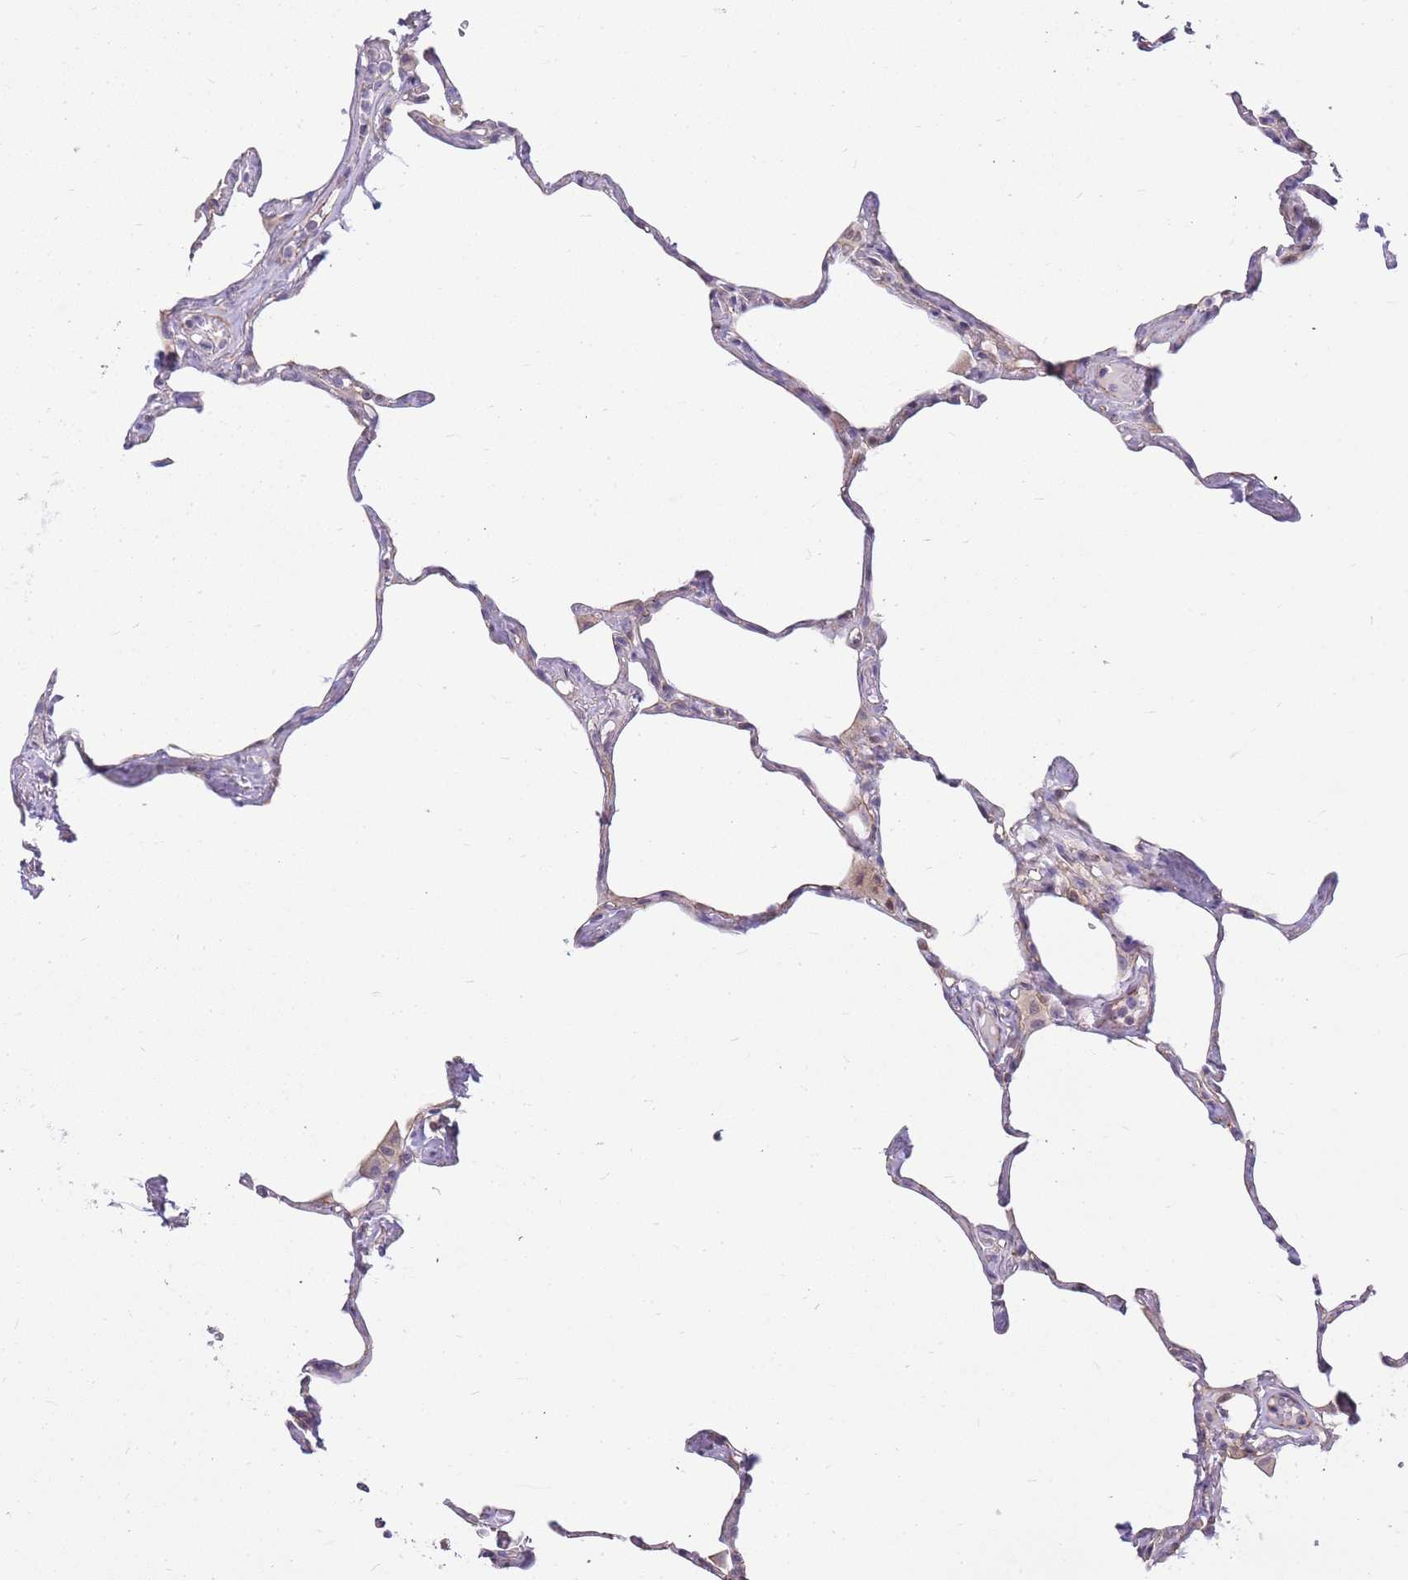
{"staining": {"intensity": "negative", "quantity": "none", "location": "none"}, "tissue": "lung", "cell_type": "Alveolar cells", "image_type": "normal", "snomed": [{"axis": "morphology", "description": "Normal tissue, NOS"}, {"axis": "topography", "description": "Lung"}], "caption": "High power microscopy photomicrograph of an IHC micrograph of normal lung, revealing no significant positivity in alveolar cells.", "gene": "CLBA1", "patient": {"sex": "male", "age": 65}}